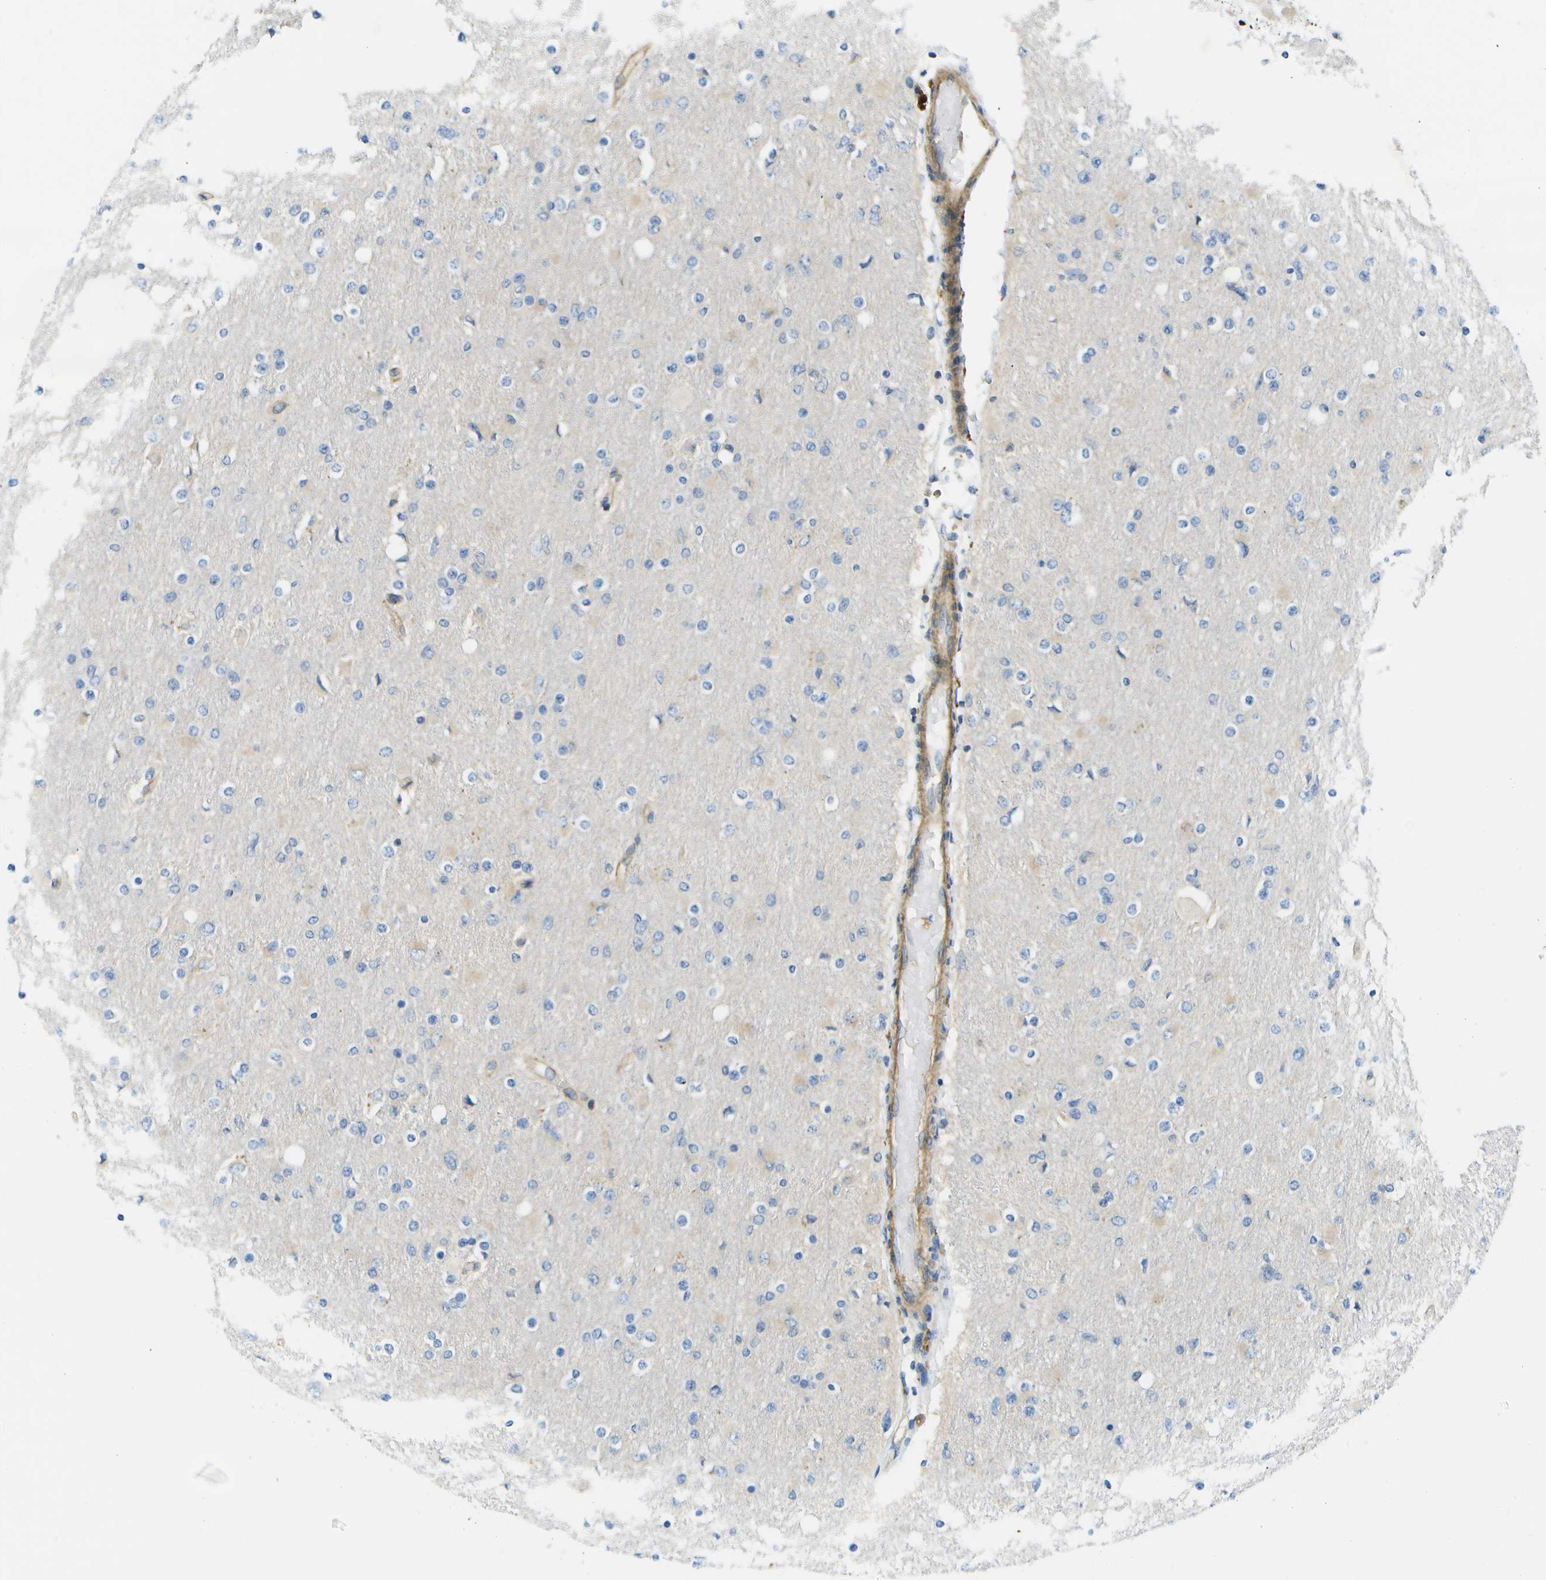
{"staining": {"intensity": "negative", "quantity": "none", "location": "none"}, "tissue": "glioma", "cell_type": "Tumor cells", "image_type": "cancer", "snomed": [{"axis": "morphology", "description": "Glioma, malignant, High grade"}, {"axis": "topography", "description": "Cerebral cortex"}], "caption": "High power microscopy micrograph of an immunohistochemistry micrograph of malignant glioma (high-grade), revealing no significant staining in tumor cells.", "gene": "KIAA0040", "patient": {"sex": "female", "age": 36}}